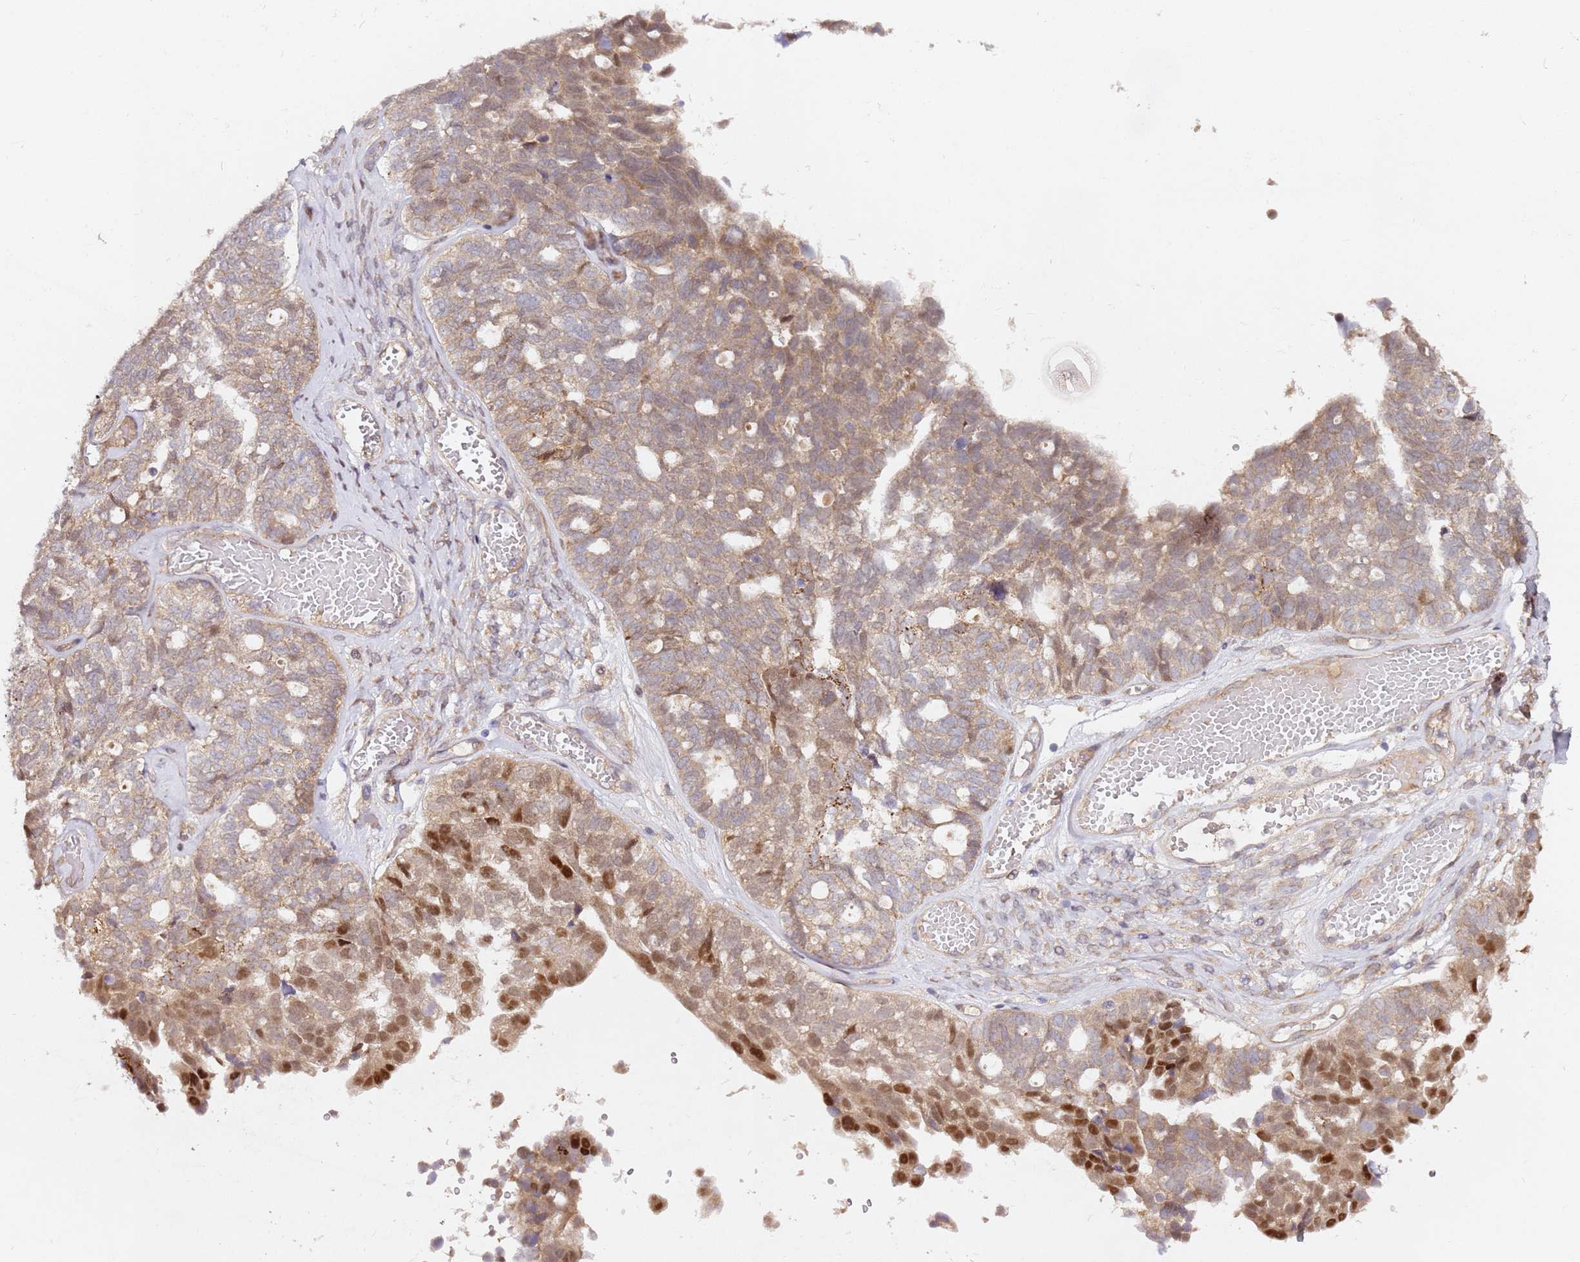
{"staining": {"intensity": "moderate", "quantity": ">75%", "location": "cytoplasmic/membranous,nuclear"}, "tissue": "ovarian cancer", "cell_type": "Tumor cells", "image_type": "cancer", "snomed": [{"axis": "morphology", "description": "Cystadenocarcinoma, serous, NOS"}, {"axis": "topography", "description": "Ovary"}], "caption": "Ovarian cancer (serous cystadenocarcinoma) stained with immunohistochemistry (IHC) reveals moderate cytoplasmic/membranous and nuclear staining in about >75% of tumor cells.", "gene": "ALG11", "patient": {"sex": "female", "age": 79}}